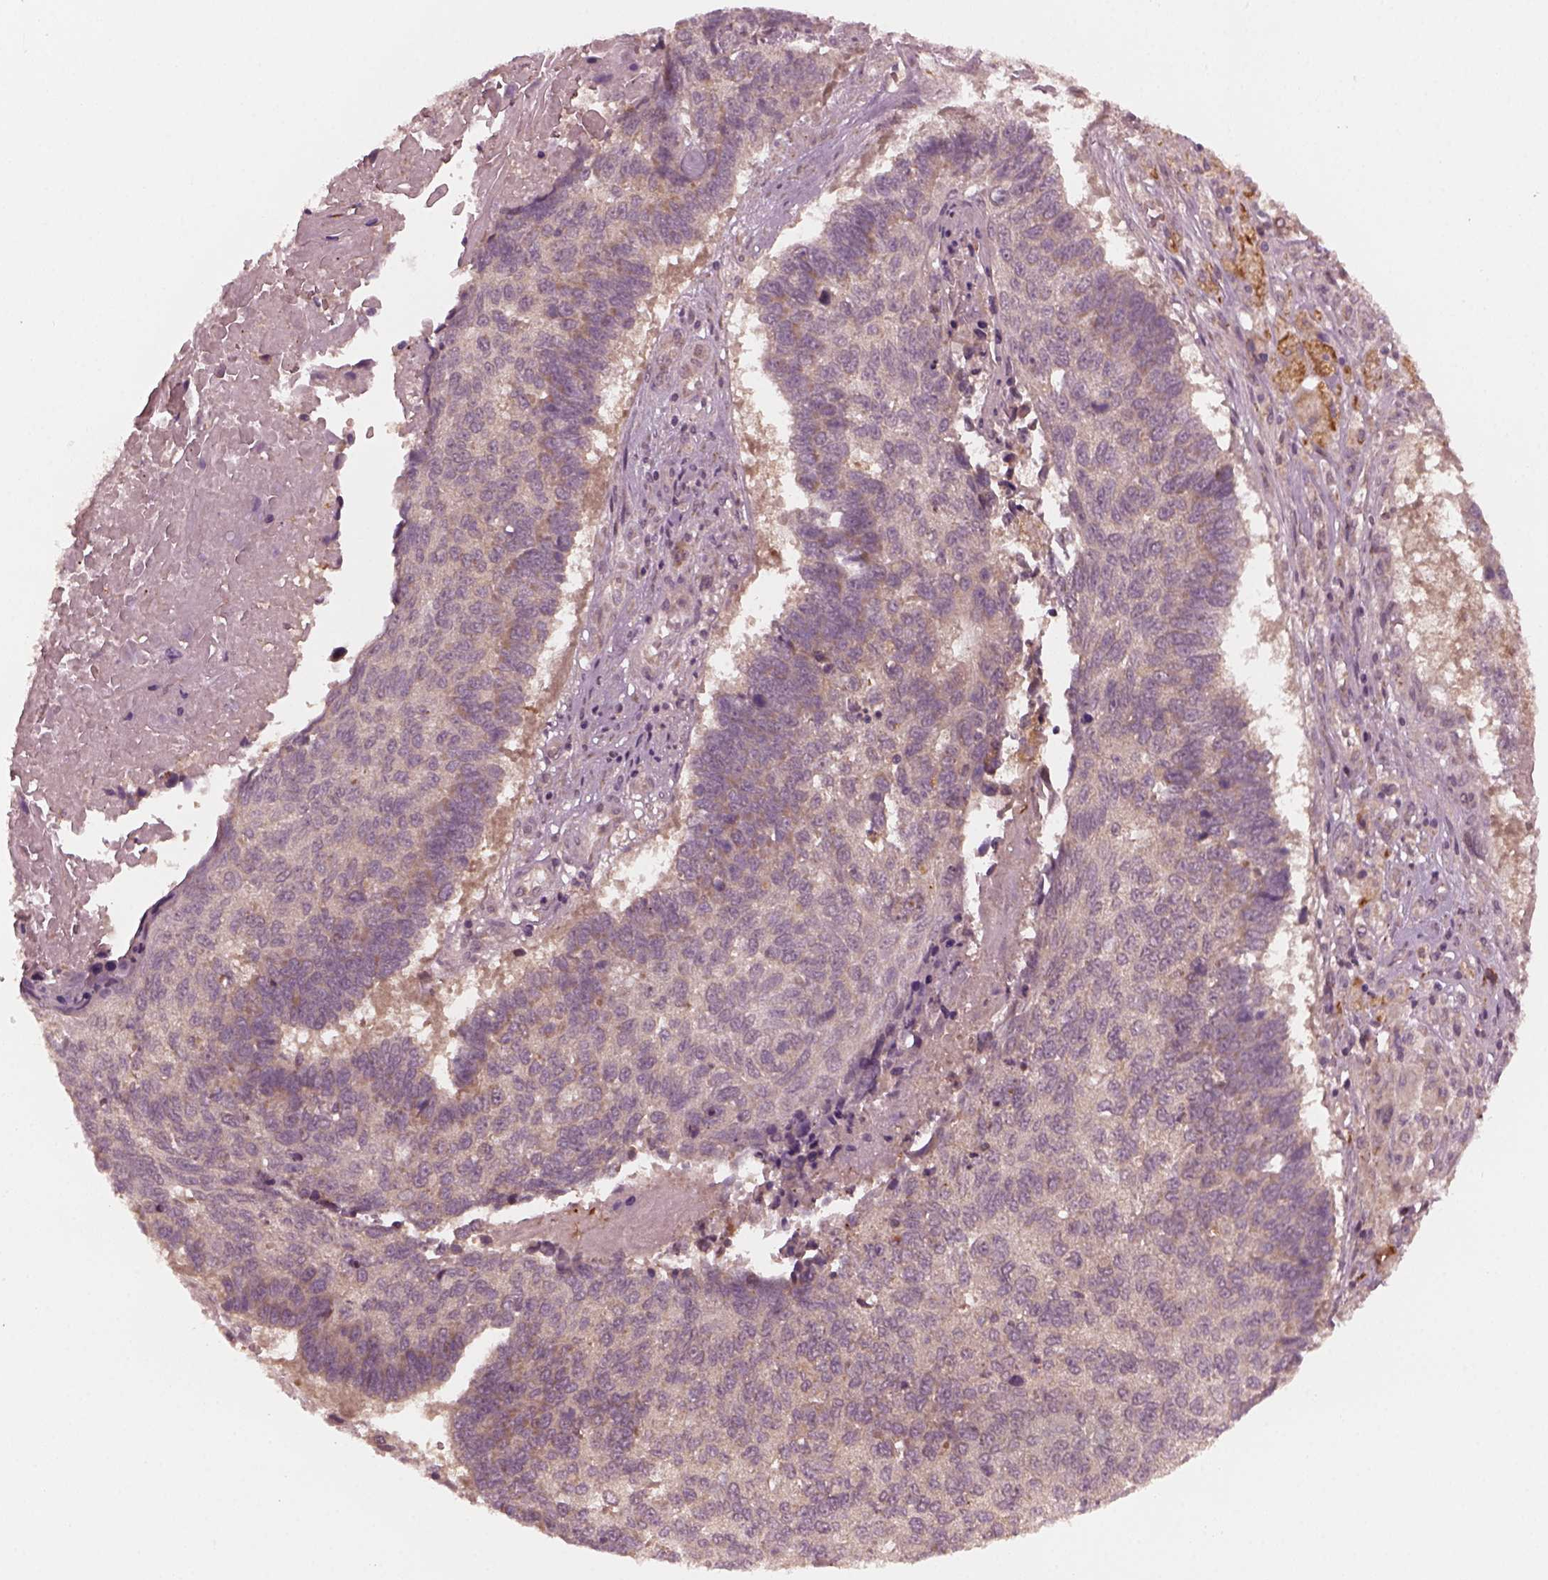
{"staining": {"intensity": "weak", "quantity": "<25%", "location": "cytoplasmic/membranous"}, "tissue": "lung cancer", "cell_type": "Tumor cells", "image_type": "cancer", "snomed": [{"axis": "morphology", "description": "Squamous cell carcinoma, NOS"}, {"axis": "topography", "description": "Lung"}], "caption": "Immunohistochemical staining of lung cancer (squamous cell carcinoma) exhibits no significant expression in tumor cells.", "gene": "FAF2", "patient": {"sex": "male", "age": 73}}